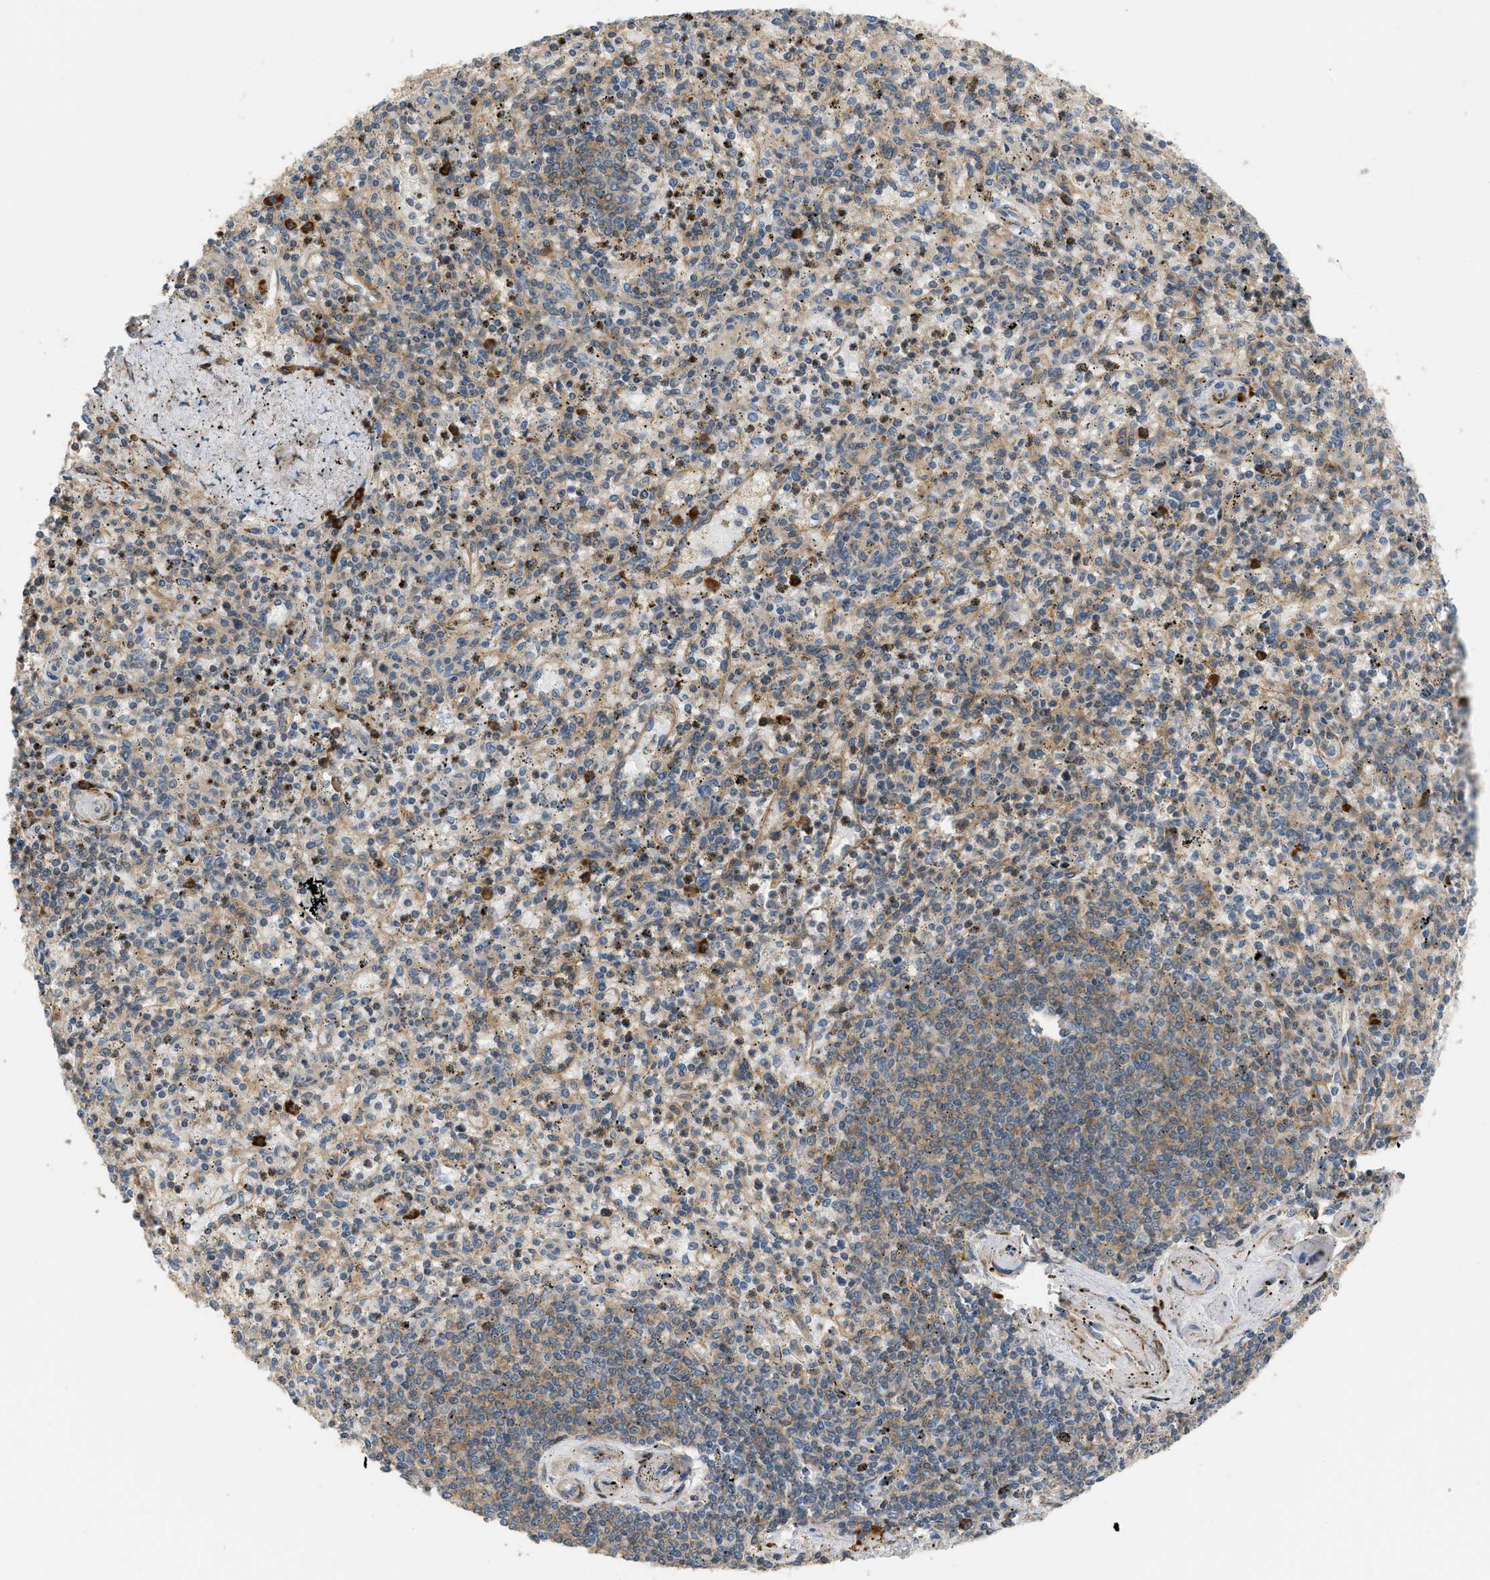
{"staining": {"intensity": "moderate", "quantity": "25%-75%", "location": "cytoplasmic/membranous"}, "tissue": "spleen", "cell_type": "Cells in red pulp", "image_type": "normal", "snomed": [{"axis": "morphology", "description": "Normal tissue, NOS"}, {"axis": "topography", "description": "Spleen"}], "caption": "A brown stain highlights moderate cytoplasmic/membranous positivity of a protein in cells in red pulp of unremarkable spleen.", "gene": "BTN3A2", "patient": {"sex": "male", "age": 72}}